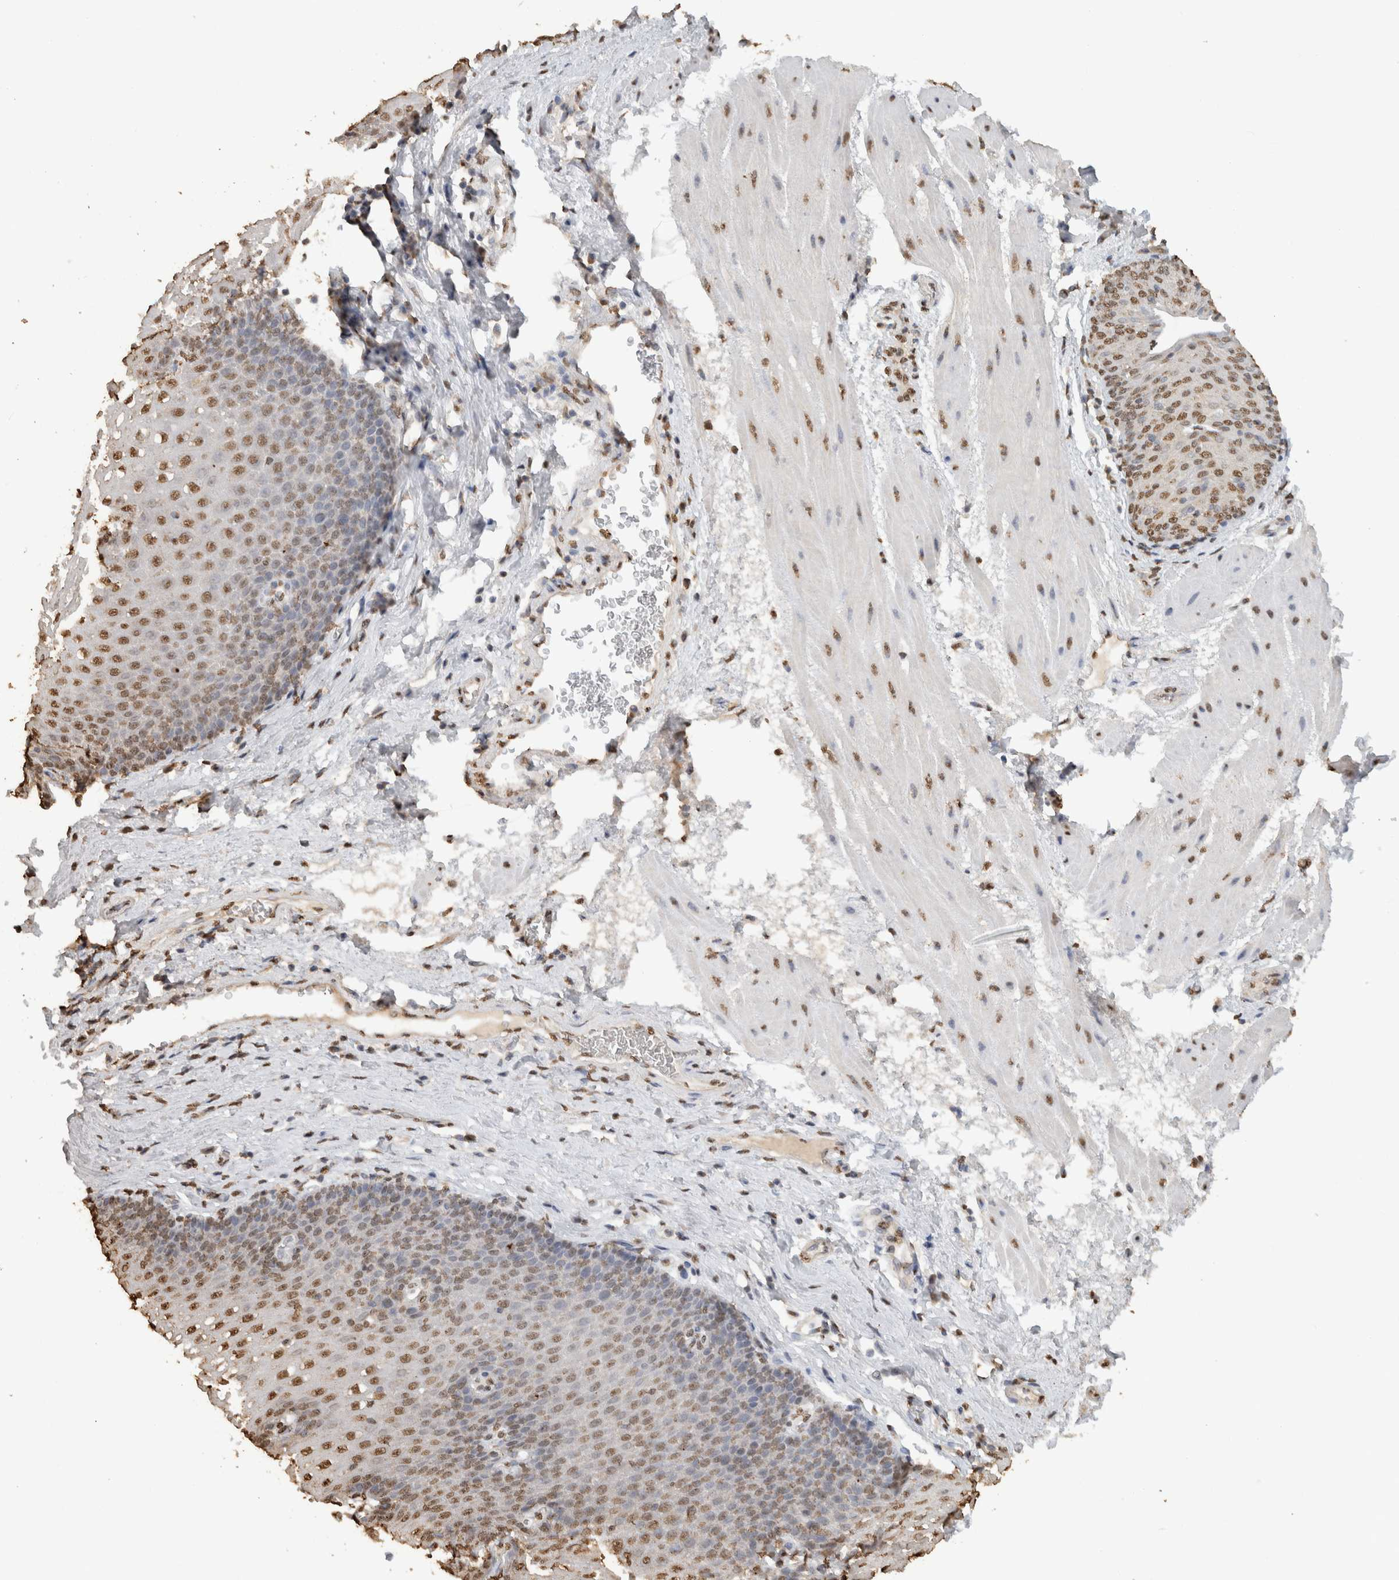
{"staining": {"intensity": "moderate", "quantity": ">75%", "location": "nuclear"}, "tissue": "esophagus", "cell_type": "Squamous epithelial cells", "image_type": "normal", "snomed": [{"axis": "morphology", "description": "Normal tissue, NOS"}, {"axis": "topography", "description": "Esophagus"}], "caption": "This is an image of IHC staining of unremarkable esophagus, which shows moderate staining in the nuclear of squamous epithelial cells.", "gene": "HAND2", "patient": {"sex": "male", "age": 48}}